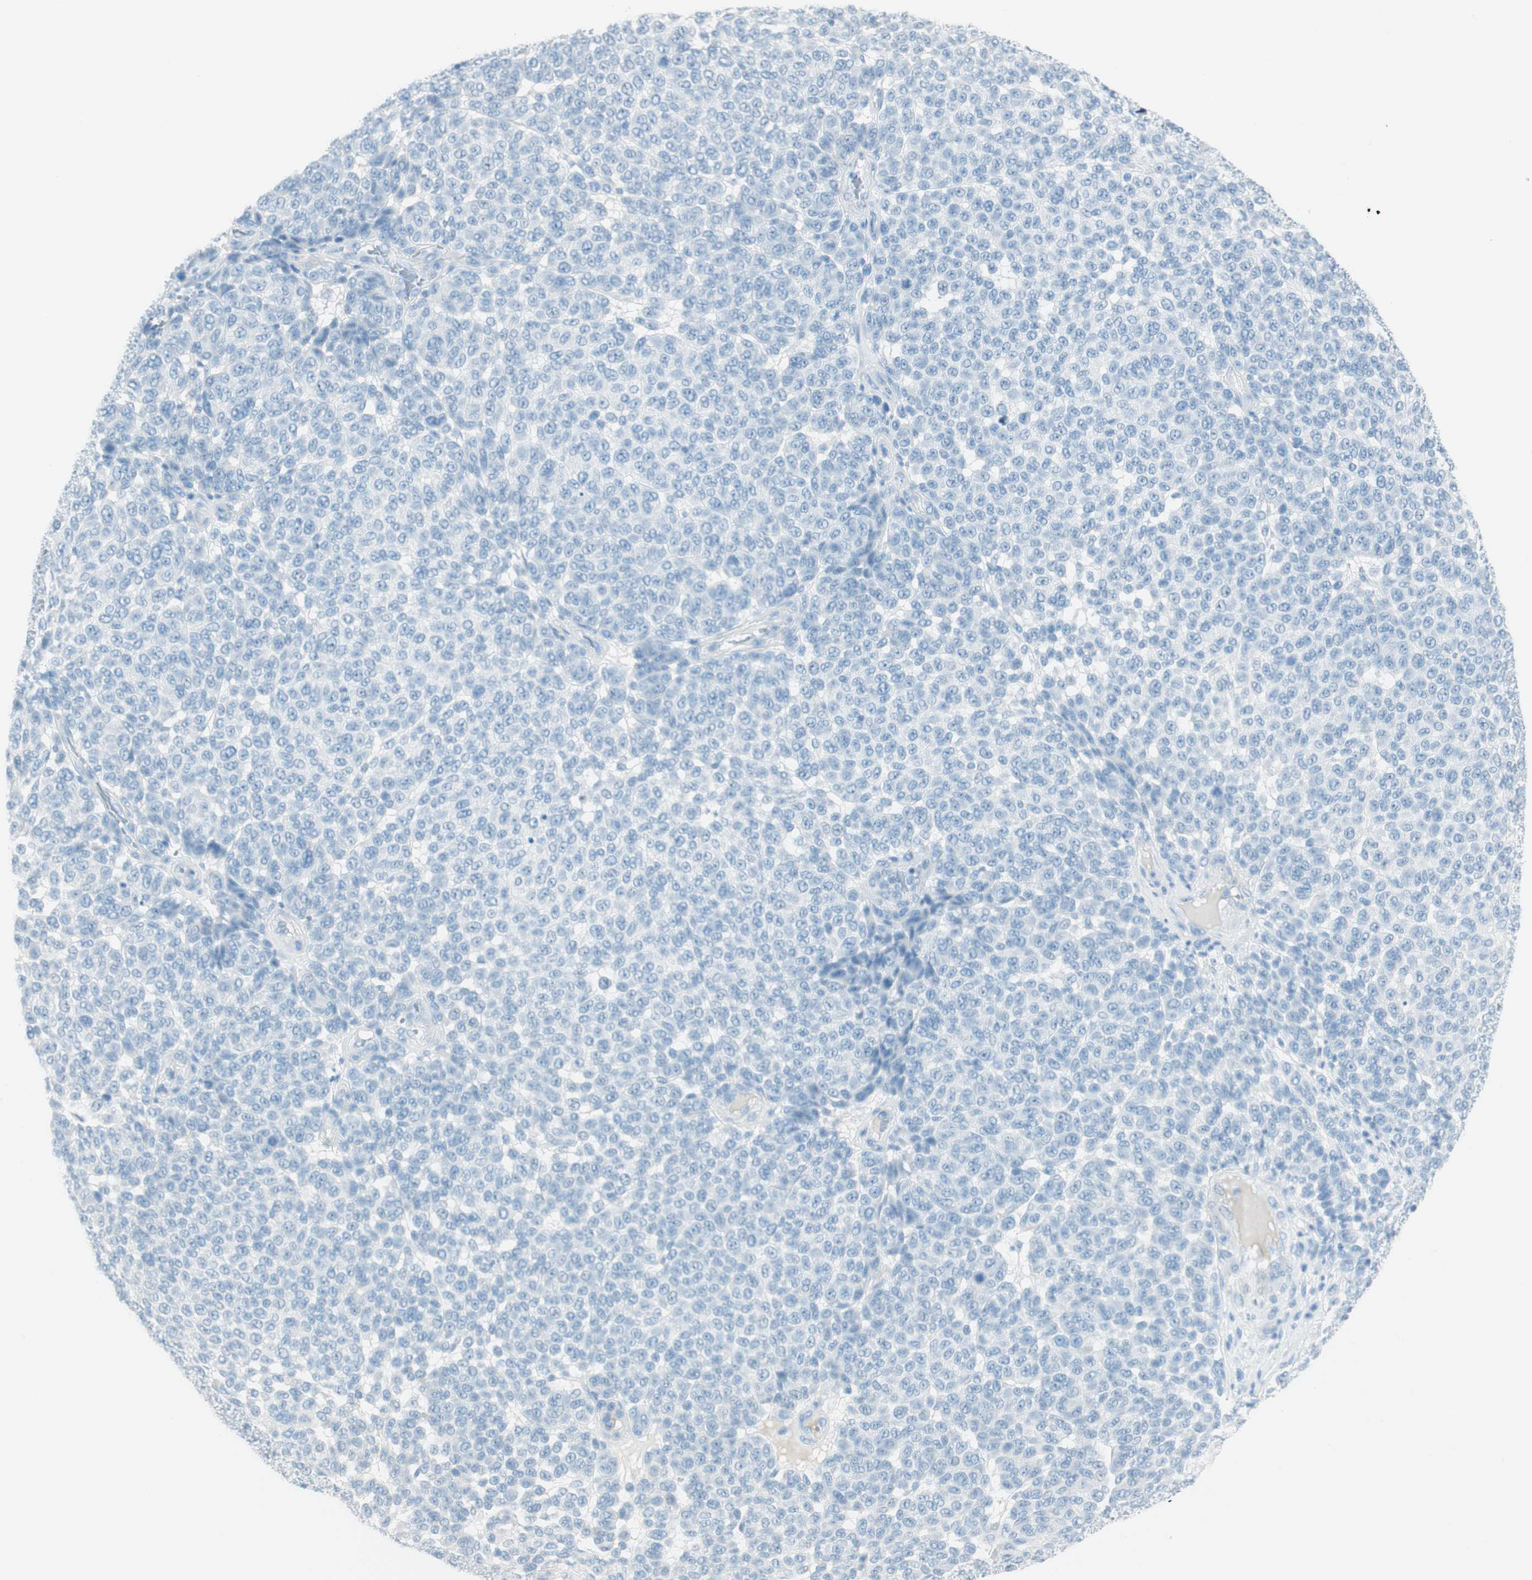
{"staining": {"intensity": "negative", "quantity": "none", "location": "none"}, "tissue": "melanoma", "cell_type": "Tumor cells", "image_type": "cancer", "snomed": [{"axis": "morphology", "description": "Malignant melanoma, NOS"}, {"axis": "topography", "description": "Skin"}], "caption": "This is an IHC image of melanoma. There is no staining in tumor cells.", "gene": "TNFRSF13C", "patient": {"sex": "male", "age": 59}}